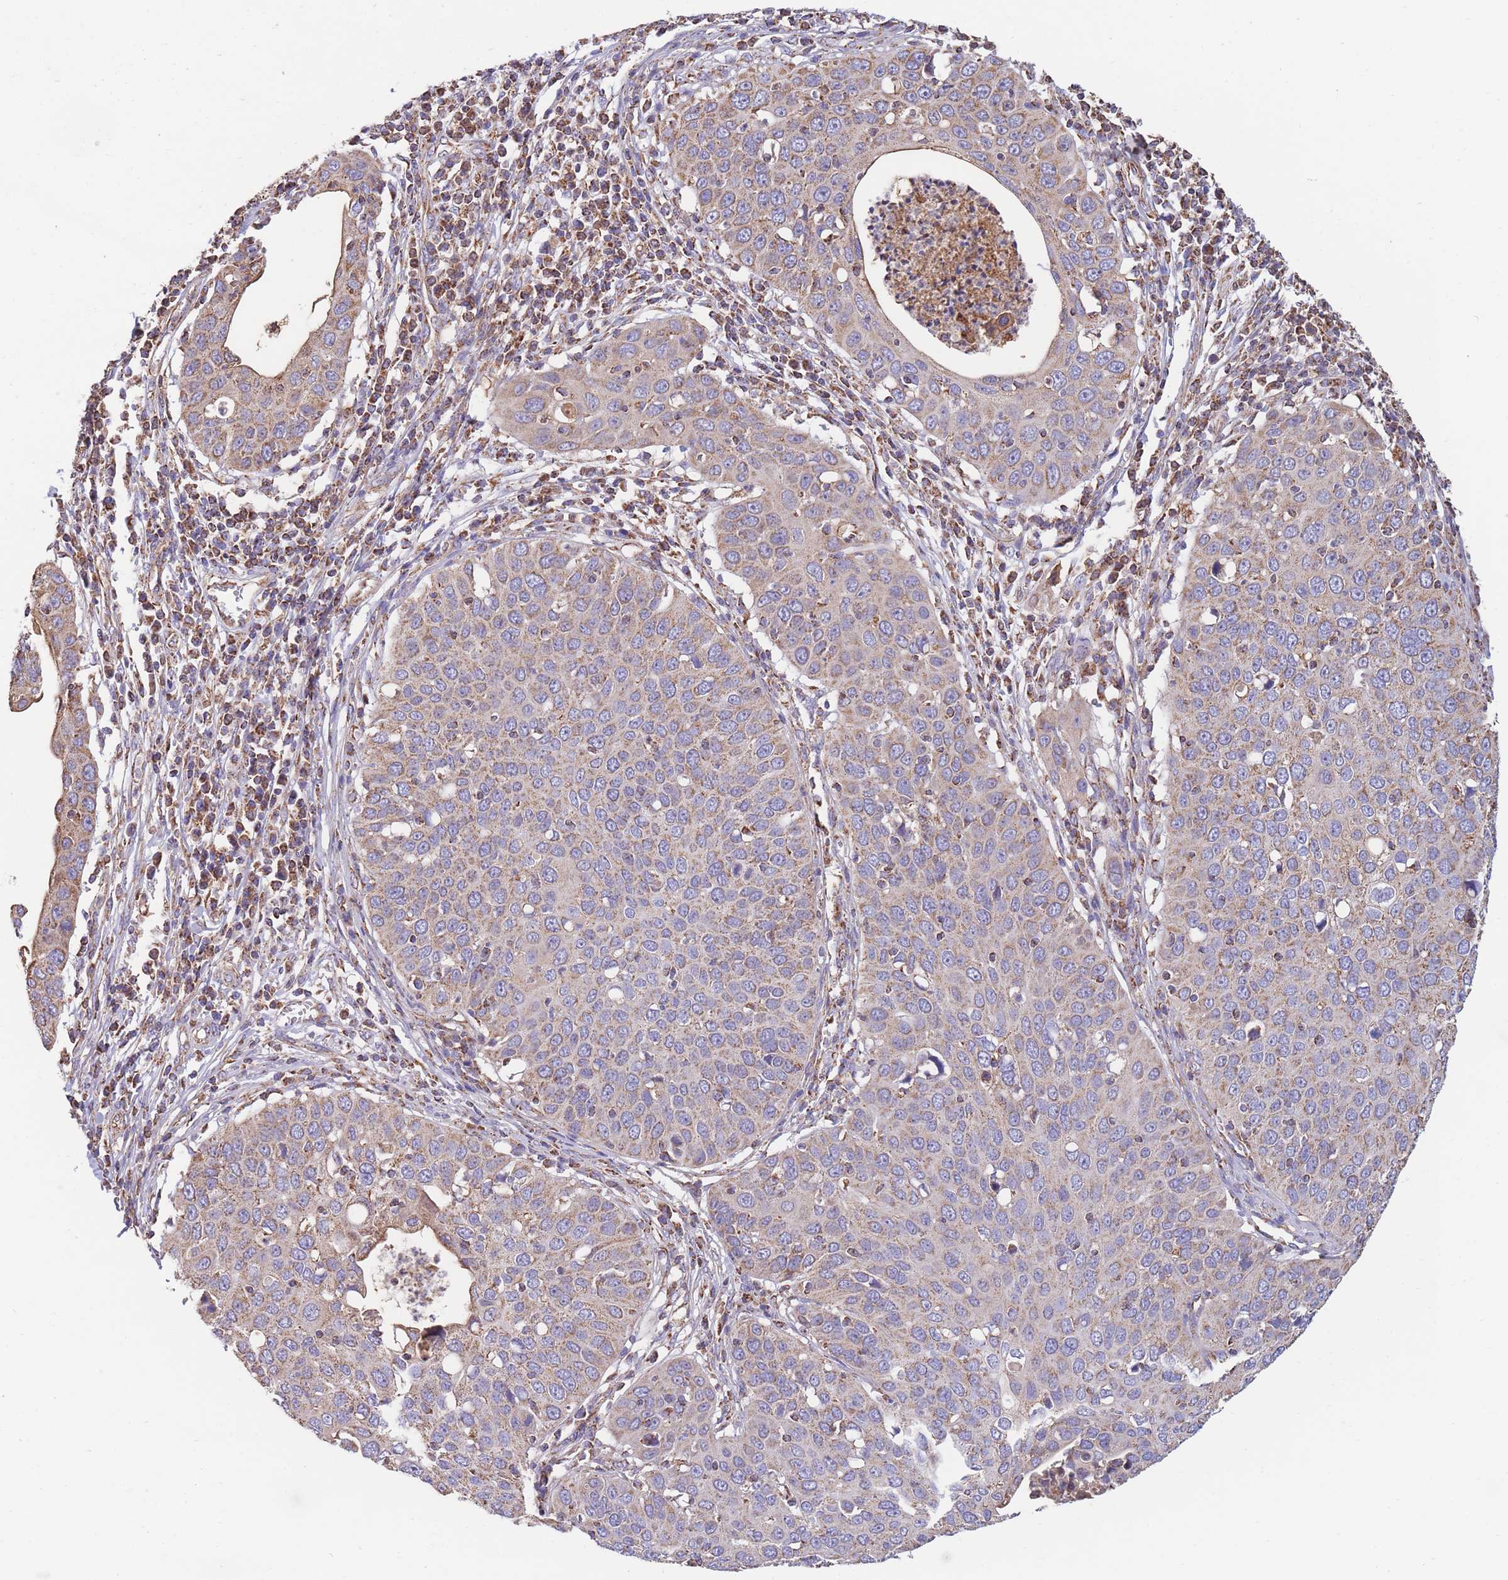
{"staining": {"intensity": "moderate", "quantity": "25%-75%", "location": "cytoplasmic/membranous"}, "tissue": "cervical cancer", "cell_type": "Tumor cells", "image_type": "cancer", "snomed": [{"axis": "morphology", "description": "Squamous cell carcinoma, NOS"}, {"axis": "topography", "description": "Cervix"}], "caption": "Cervical squamous cell carcinoma stained for a protein shows moderate cytoplasmic/membranous positivity in tumor cells.", "gene": "FKBP8", "patient": {"sex": "female", "age": 36}}